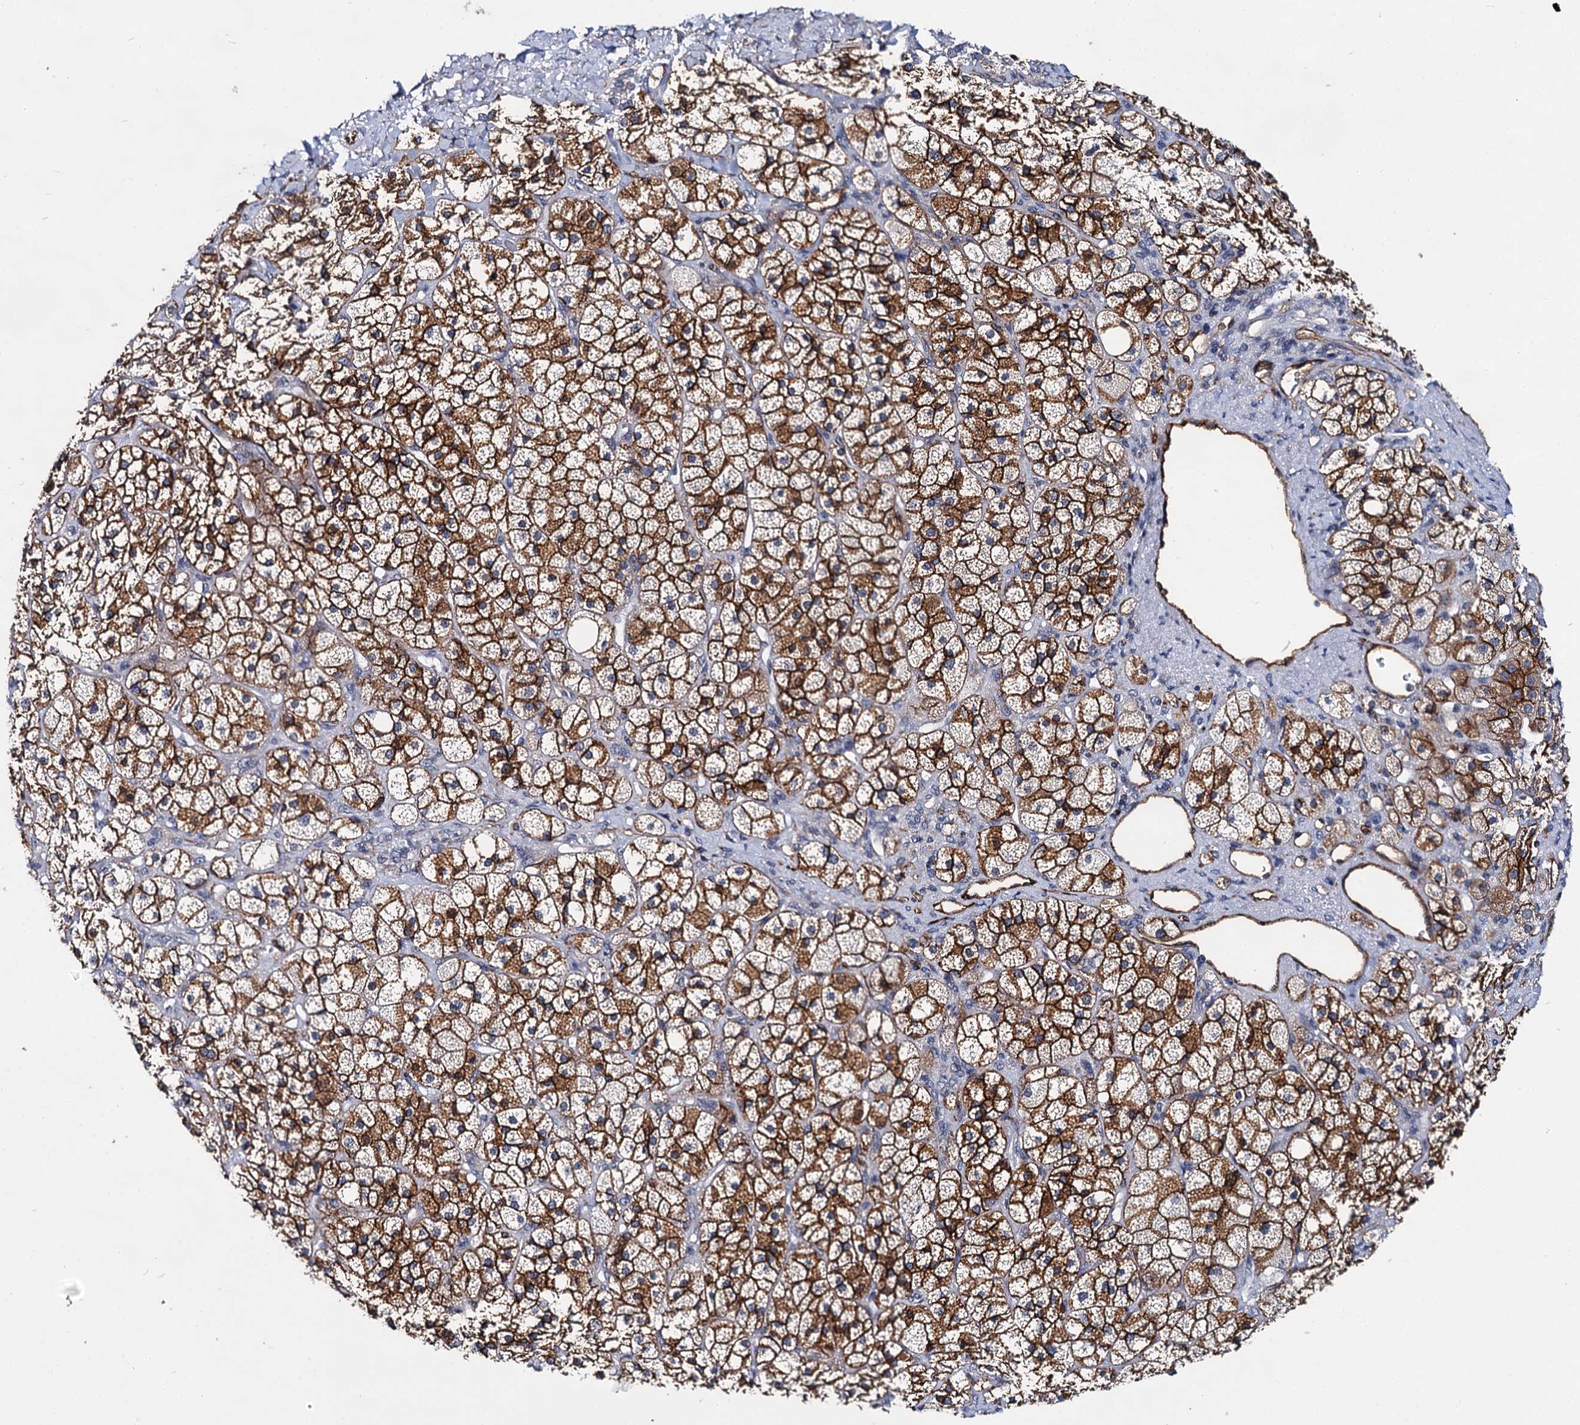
{"staining": {"intensity": "strong", "quantity": ">75%", "location": "cytoplasmic/membranous"}, "tissue": "adrenal gland", "cell_type": "Glandular cells", "image_type": "normal", "snomed": [{"axis": "morphology", "description": "Normal tissue, NOS"}, {"axis": "topography", "description": "Adrenal gland"}], "caption": "Immunohistochemical staining of normal human adrenal gland demonstrates >75% levels of strong cytoplasmic/membranous protein expression in approximately >75% of glandular cells. The staining was performed using DAB to visualize the protein expression in brown, while the nuclei were stained in blue with hematoxylin (Magnification: 20x).", "gene": "ABLIM1", "patient": {"sex": "male", "age": 61}}